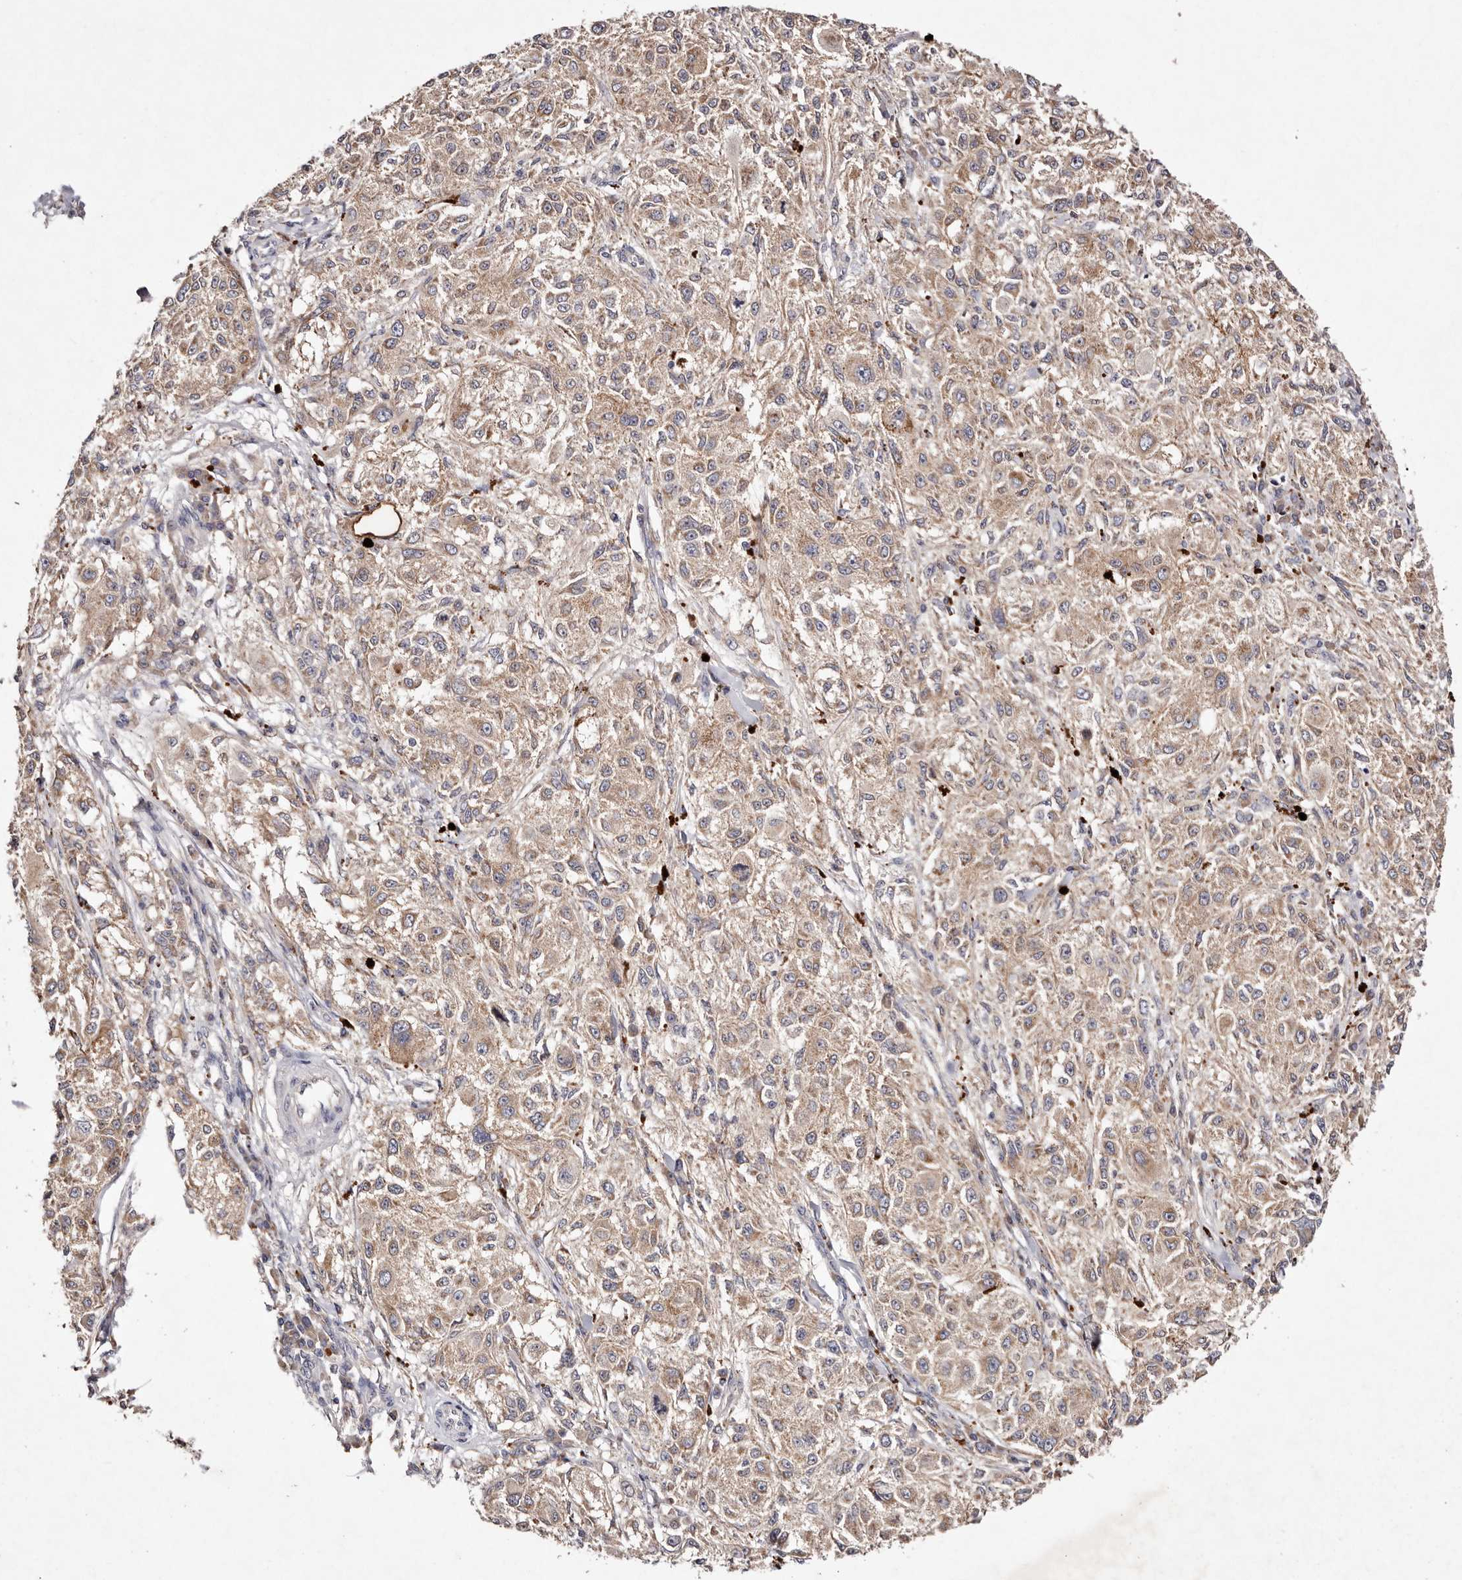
{"staining": {"intensity": "weak", "quantity": ">75%", "location": "cytoplasmic/membranous"}, "tissue": "melanoma", "cell_type": "Tumor cells", "image_type": "cancer", "snomed": [{"axis": "morphology", "description": "Necrosis, NOS"}, {"axis": "morphology", "description": "Malignant melanoma, NOS"}, {"axis": "topography", "description": "Skin"}], "caption": "Malignant melanoma stained for a protein (brown) exhibits weak cytoplasmic/membranous positive staining in about >75% of tumor cells.", "gene": "TSC2", "patient": {"sex": "female", "age": 87}}